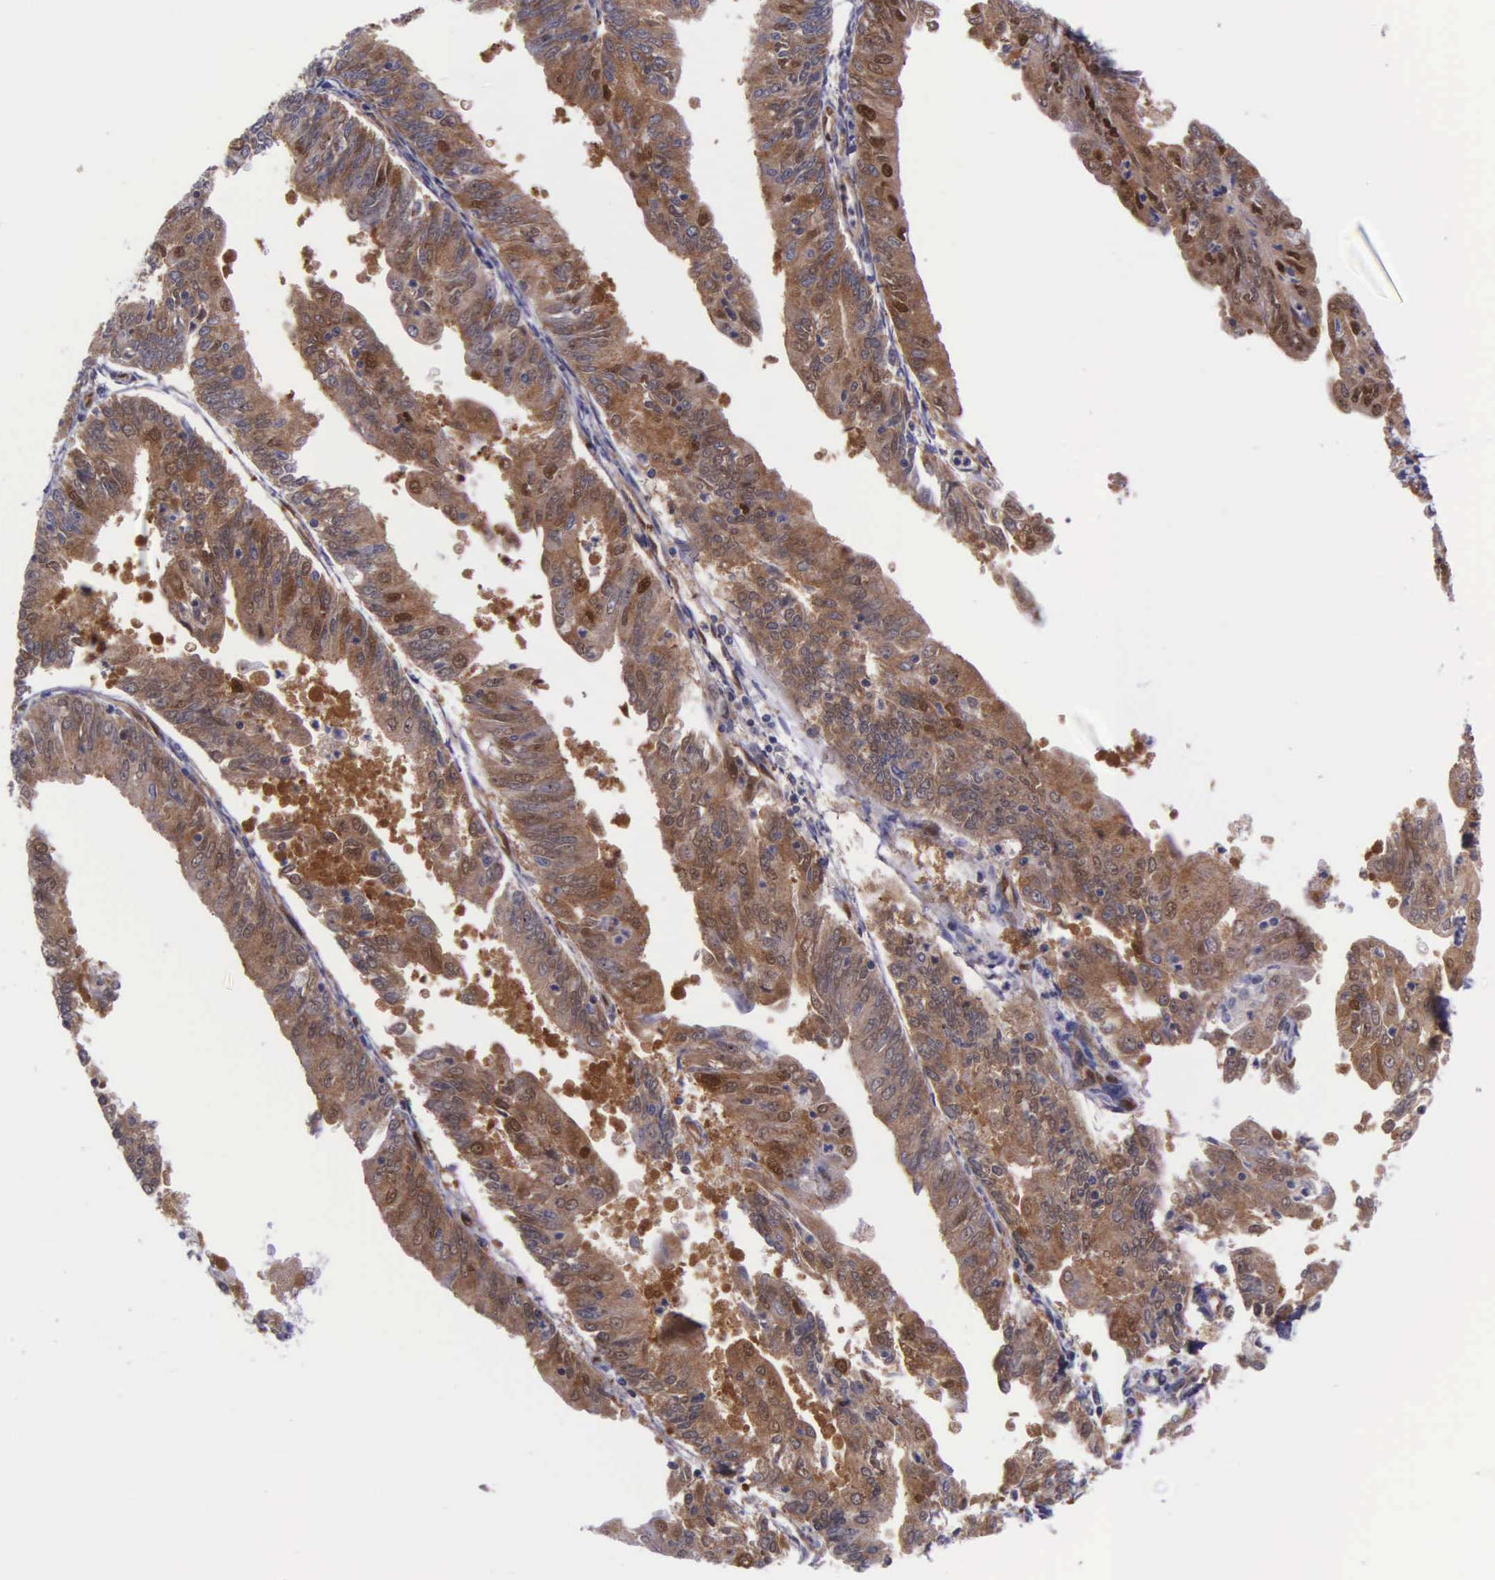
{"staining": {"intensity": "moderate", "quantity": ">75%", "location": "cytoplasmic/membranous,nuclear"}, "tissue": "endometrial cancer", "cell_type": "Tumor cells", "image_type": "cancer", "snomed": [{"axis": "morphology", "description": "Adenocarcinoma, NOS"}, {"axis": "topography", "description": "Endometrium"}], "caption": "Protein expression analysis of adenocarcinoma (endometrial) displays moderate cytoplasmic/membranous and nuclear positivity in approximately >75% of tumor cells. The staining was performed using DAB (3,3'-diaminobenzidine) to visualize the protein expression in brown, while the nuclei were stained in blue with hematoxylin (Magnification: 20x).", "gene": "GMPR2", "patient": {"sex": "female", "age": 79}}